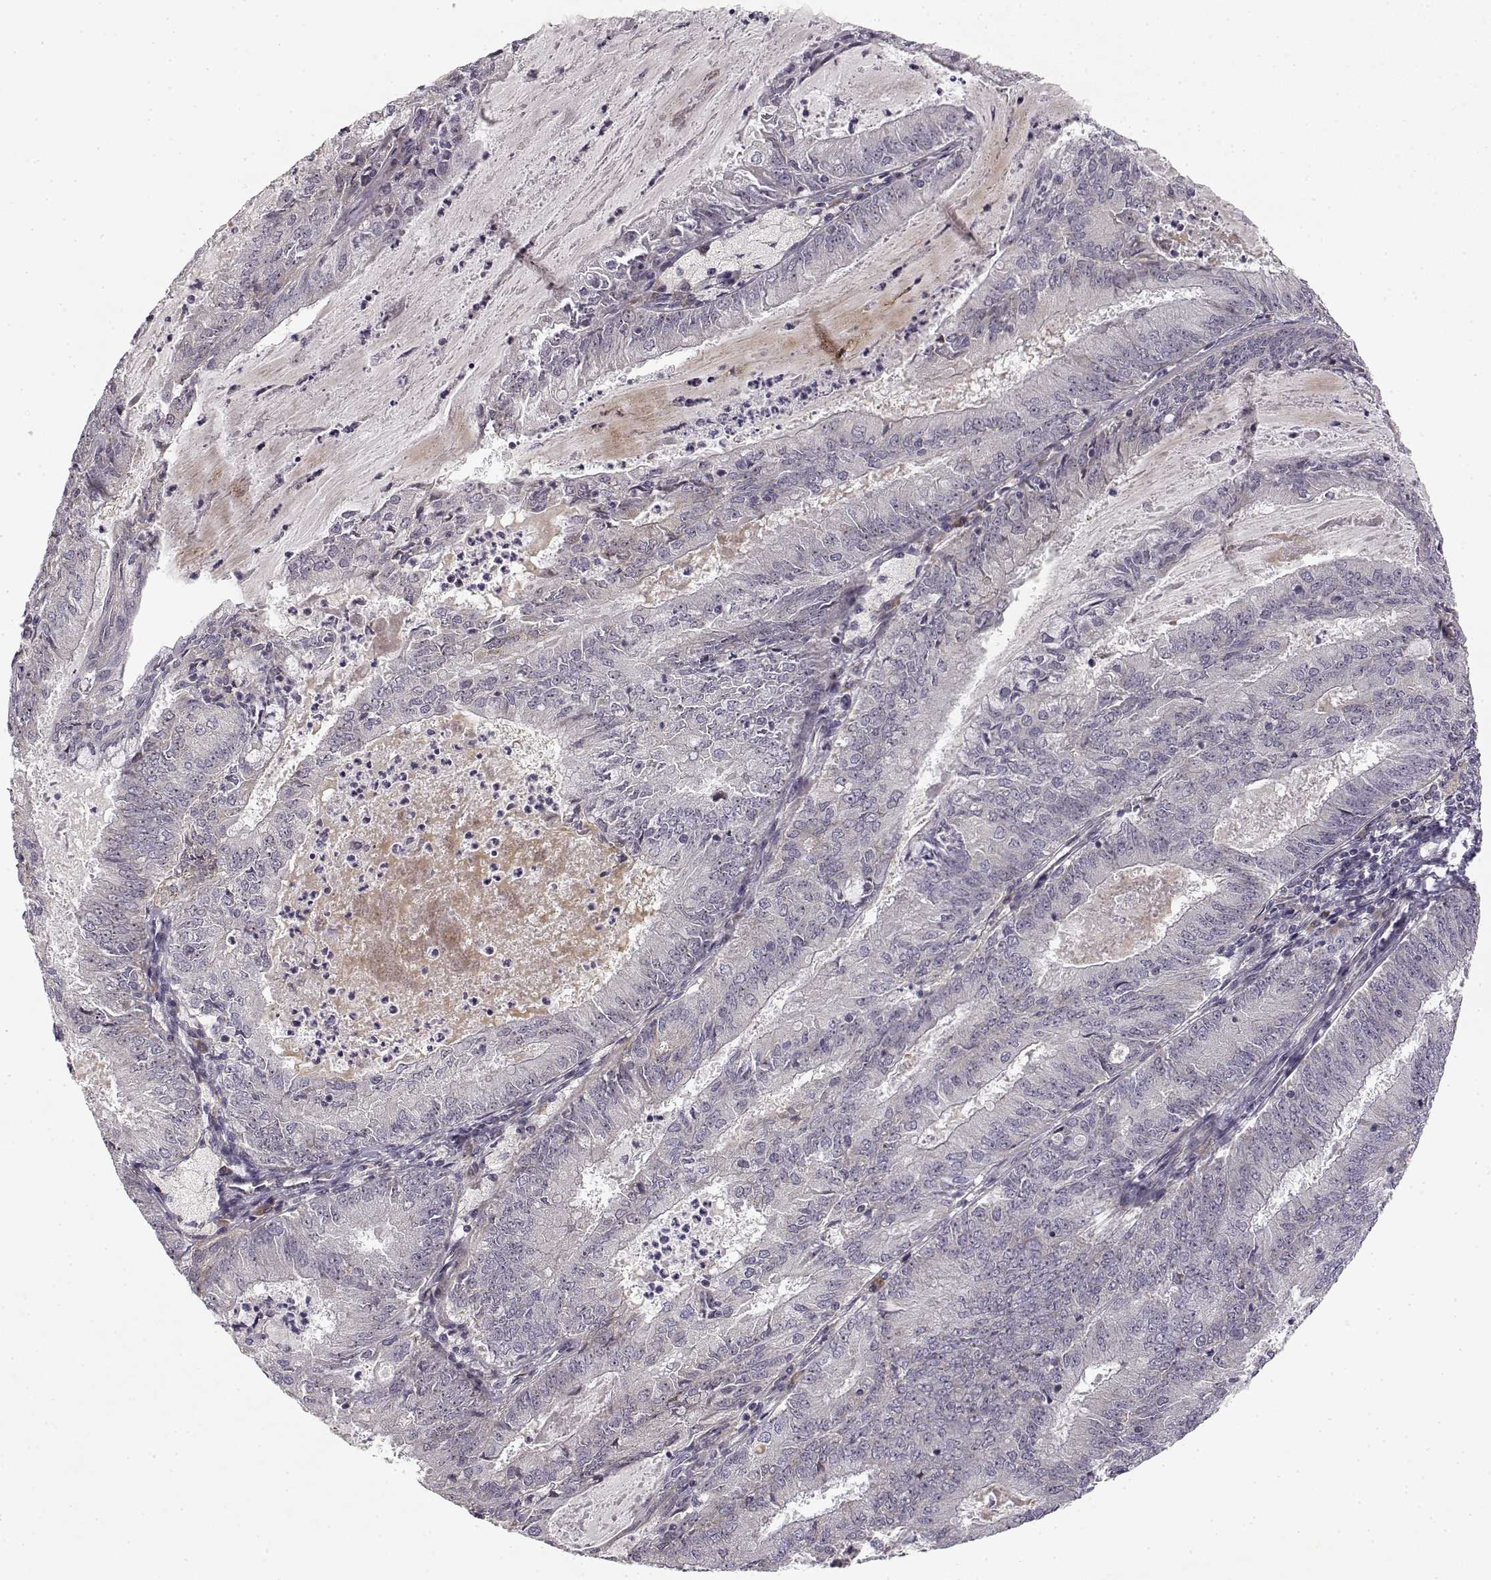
{"staining": {"intensity": "negative", "quantity": "none", "location": "none"}, "tissue": "endometrial cancer", "cell_type": "Tumor cells", "image_type": "cancer", "snomed": [{"axis": "morphology", "description": "Adenocarcinoma, NOS"}, {"axis": "topography", "description": "Endometrium"}], "caption": "Protein analysis of adenocarcinoma (endometrial) reveals no significant staining in tumor cells. (Immunohistochemistry (ihc), brightfield microscopy, high magnification).", "gene": "MED12L", "patient": {"sex": "female", "age": 57}}